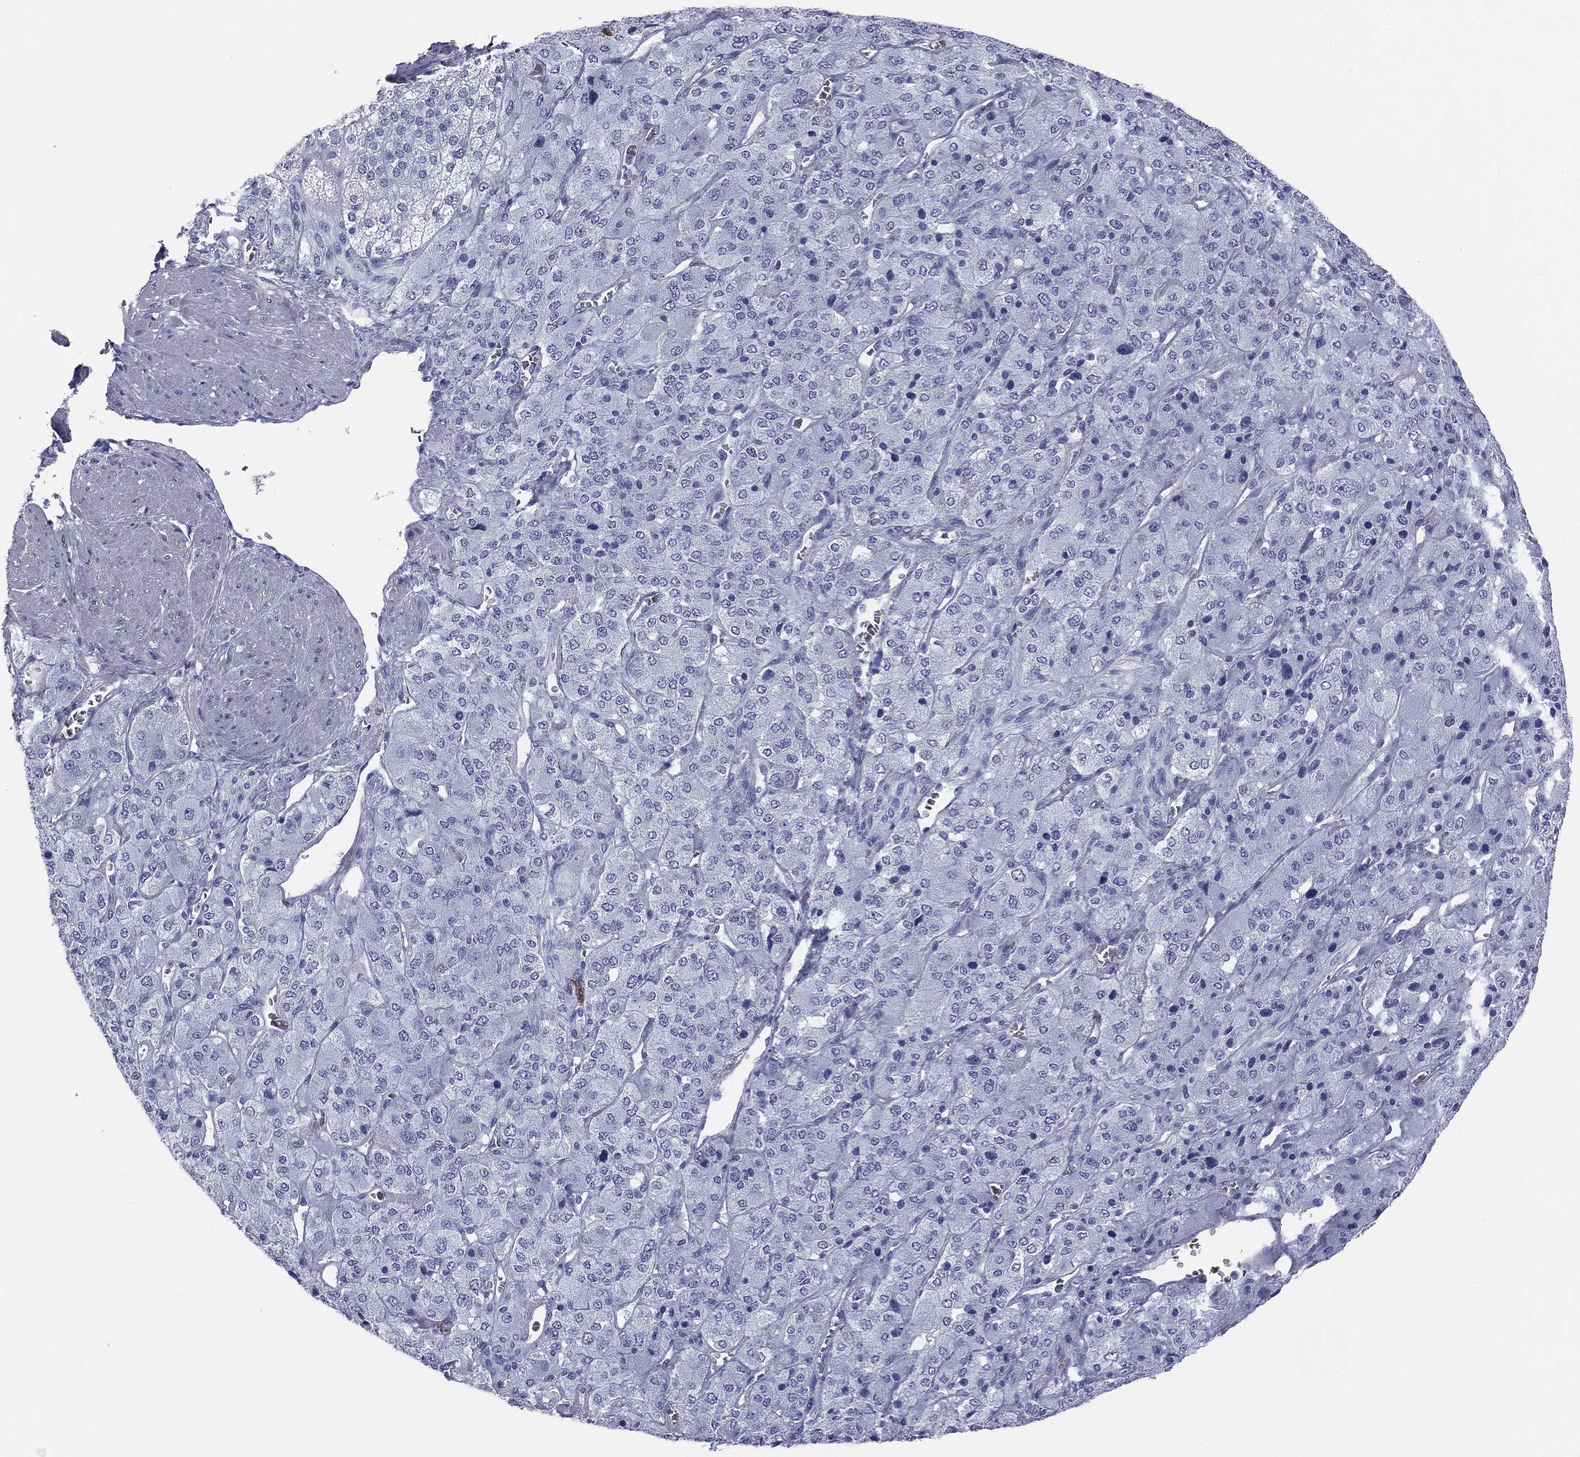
{"staining": {"intensity": "negative", "quantity": "none", "location": "none"}, "tissue": "adrenal gland", "cell_type": "Glandular cells", "image_type": "normal", "snomed": [{"axis": "morphology", "description": "Normal tissue, NOS"}, {"axis": "topography", "description": "Adrenal gland"}], "caption": "Immunohistochemical staining of unremarkable human adrenal gland shows no significant staining in glandular cells.", "gene": "CD79A", "patient": {"sex": "female", "age": 60}}